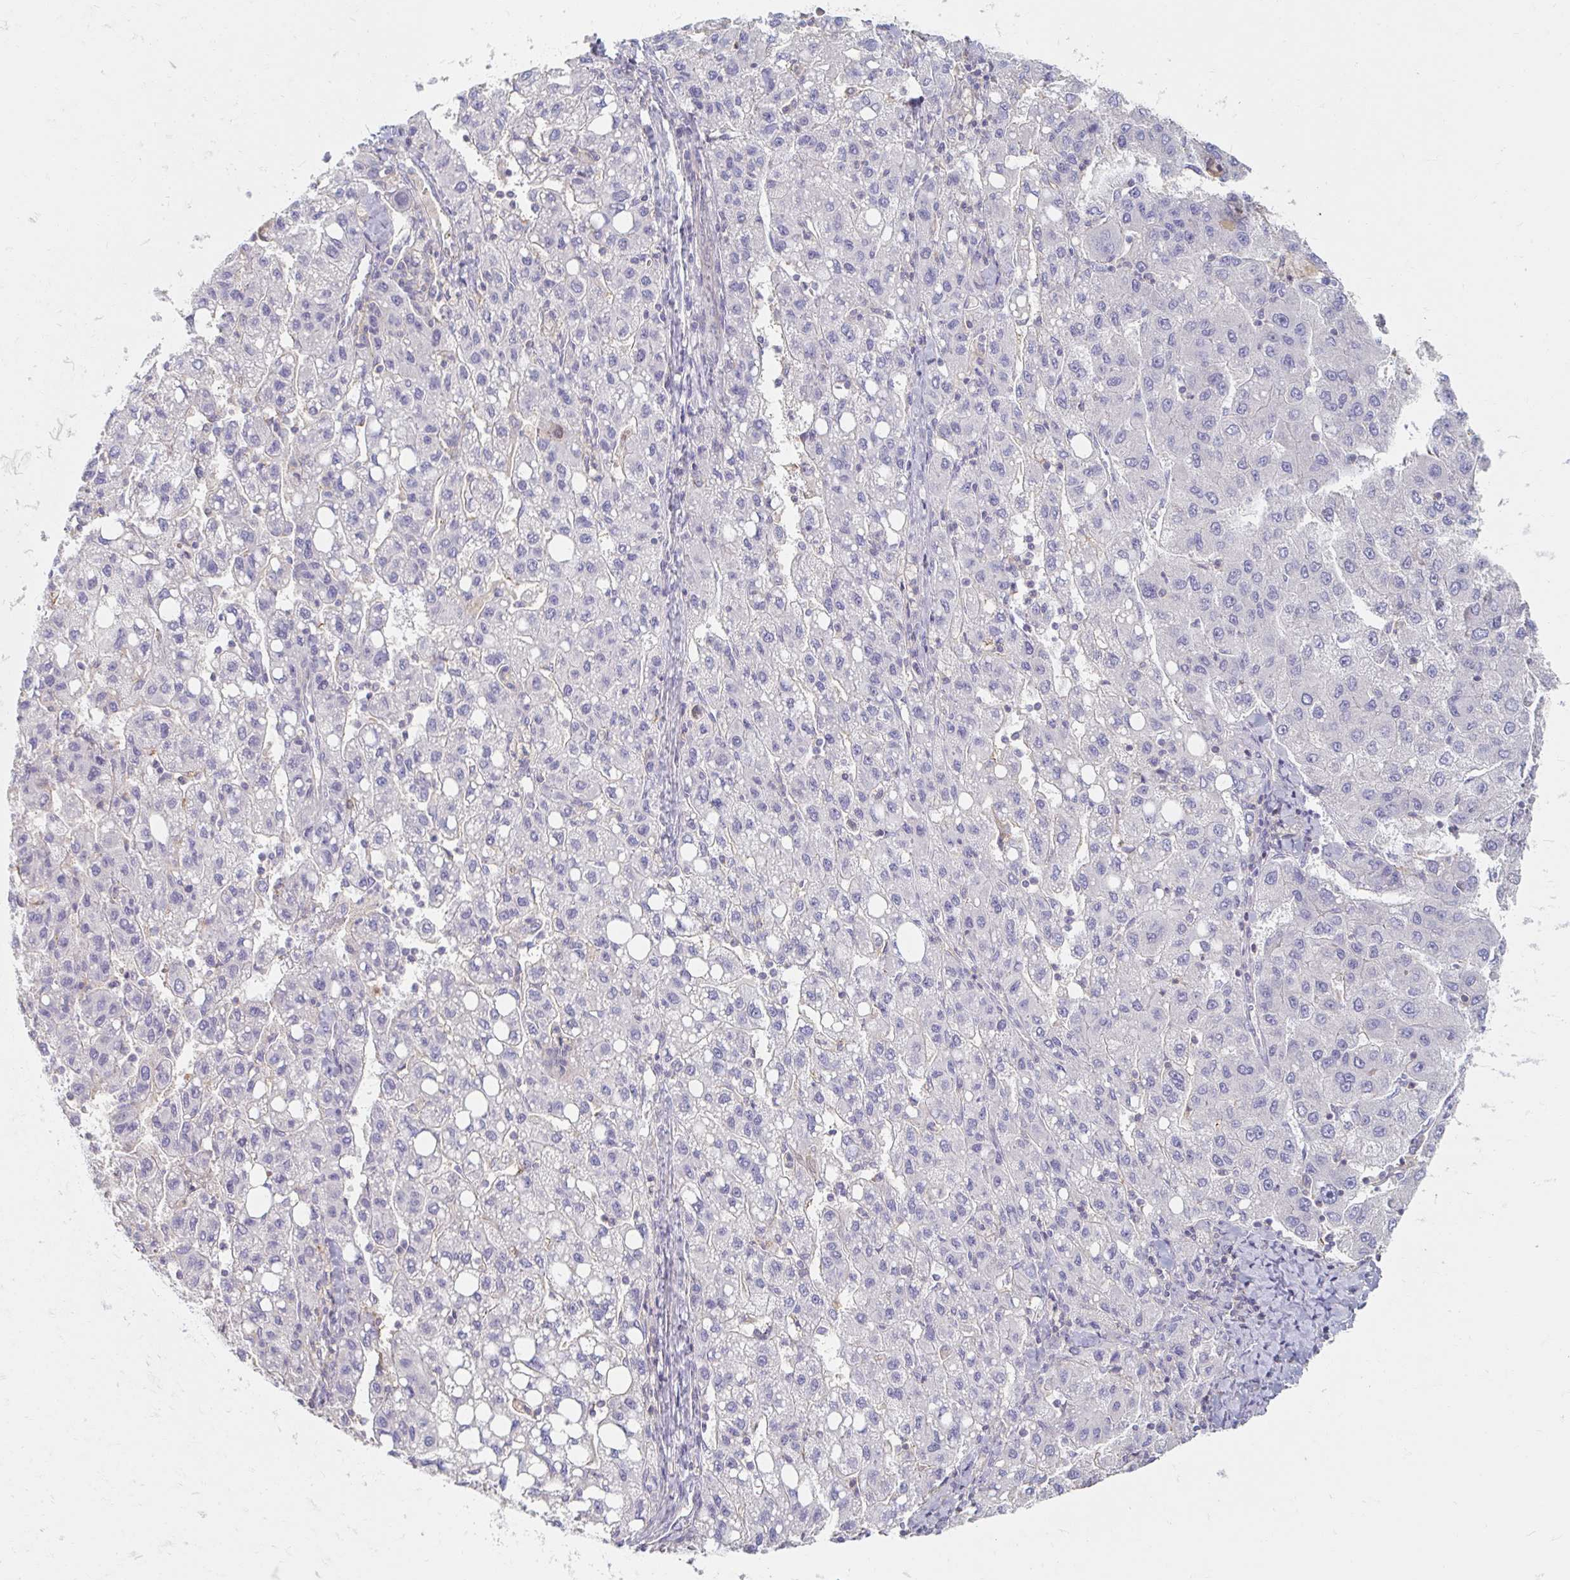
{"staining": {"intensity": "negative", "quantity": "none", "location": "none"}, "tissue": "liver cancer", "cell_type": "Tumor cells", "image_type": "cancer", "snomed": [{"axis": "morphology", "description": "Carcinoma, Hepatocellular, NOS"}, {"axis": "topography", "description": "Liver"}], "caption": "Tumor cells are negative for brown protein staining in hepatocellular carcinoma (liver).", "gene": "MYLK2", "patient": {"sex": "female", "age": 82}}